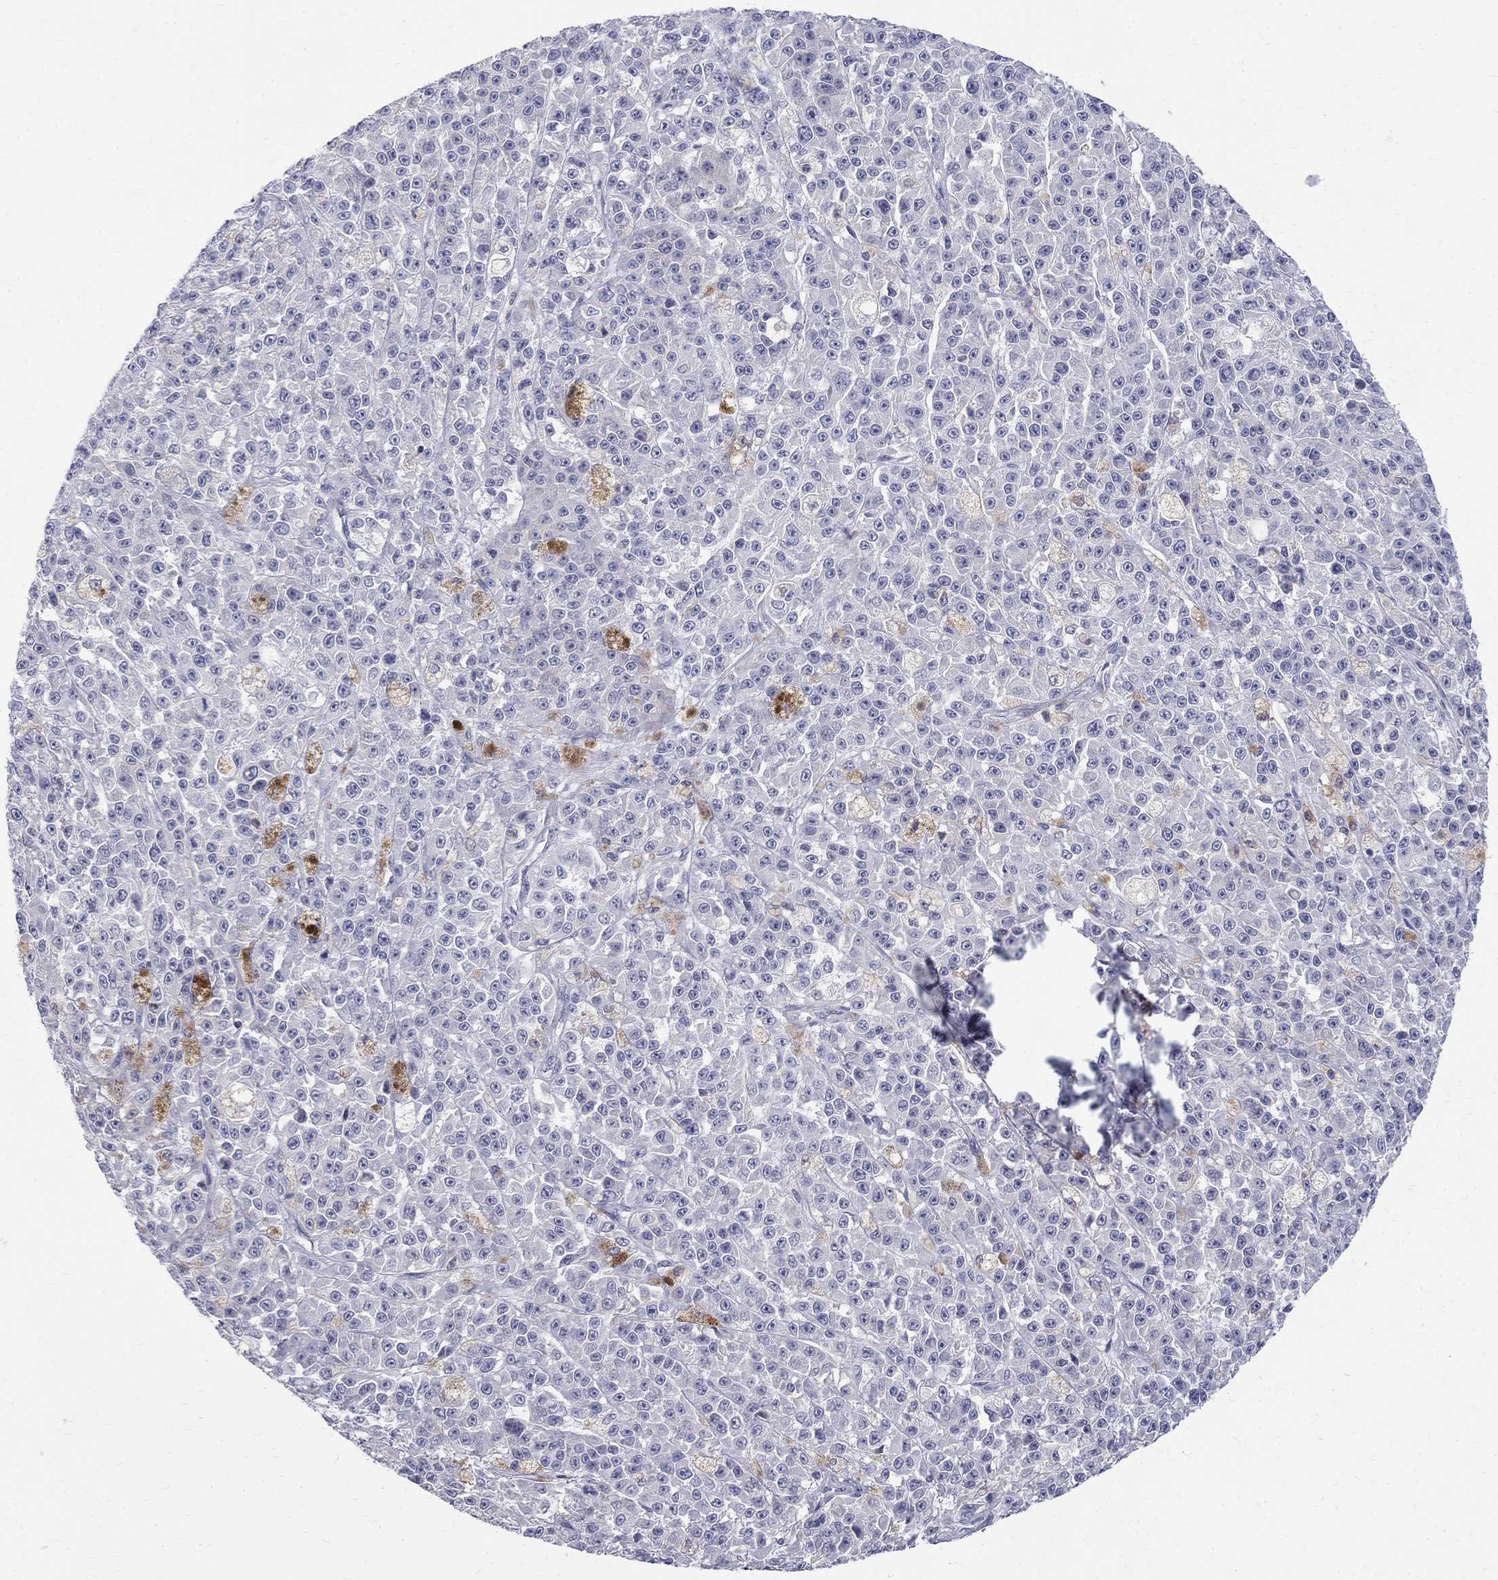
{"staining": {"intensity": "negative", "quantity": "none", "location": "none"}, "tissue": "melanoma", "cell_type": "Tumor cells", "image_type": "cancer", "snomed": [{"axis": "morphology", "description": "Malignant melanoma, NOS"}, {"axis": "topography", "description": "Skin"}], "caption": "Melanoma was stained to show a protein in brown. There is no significant expression in tumor cells.", "gene": "AGER", "patient": {"sex": "female", "age": 58}}